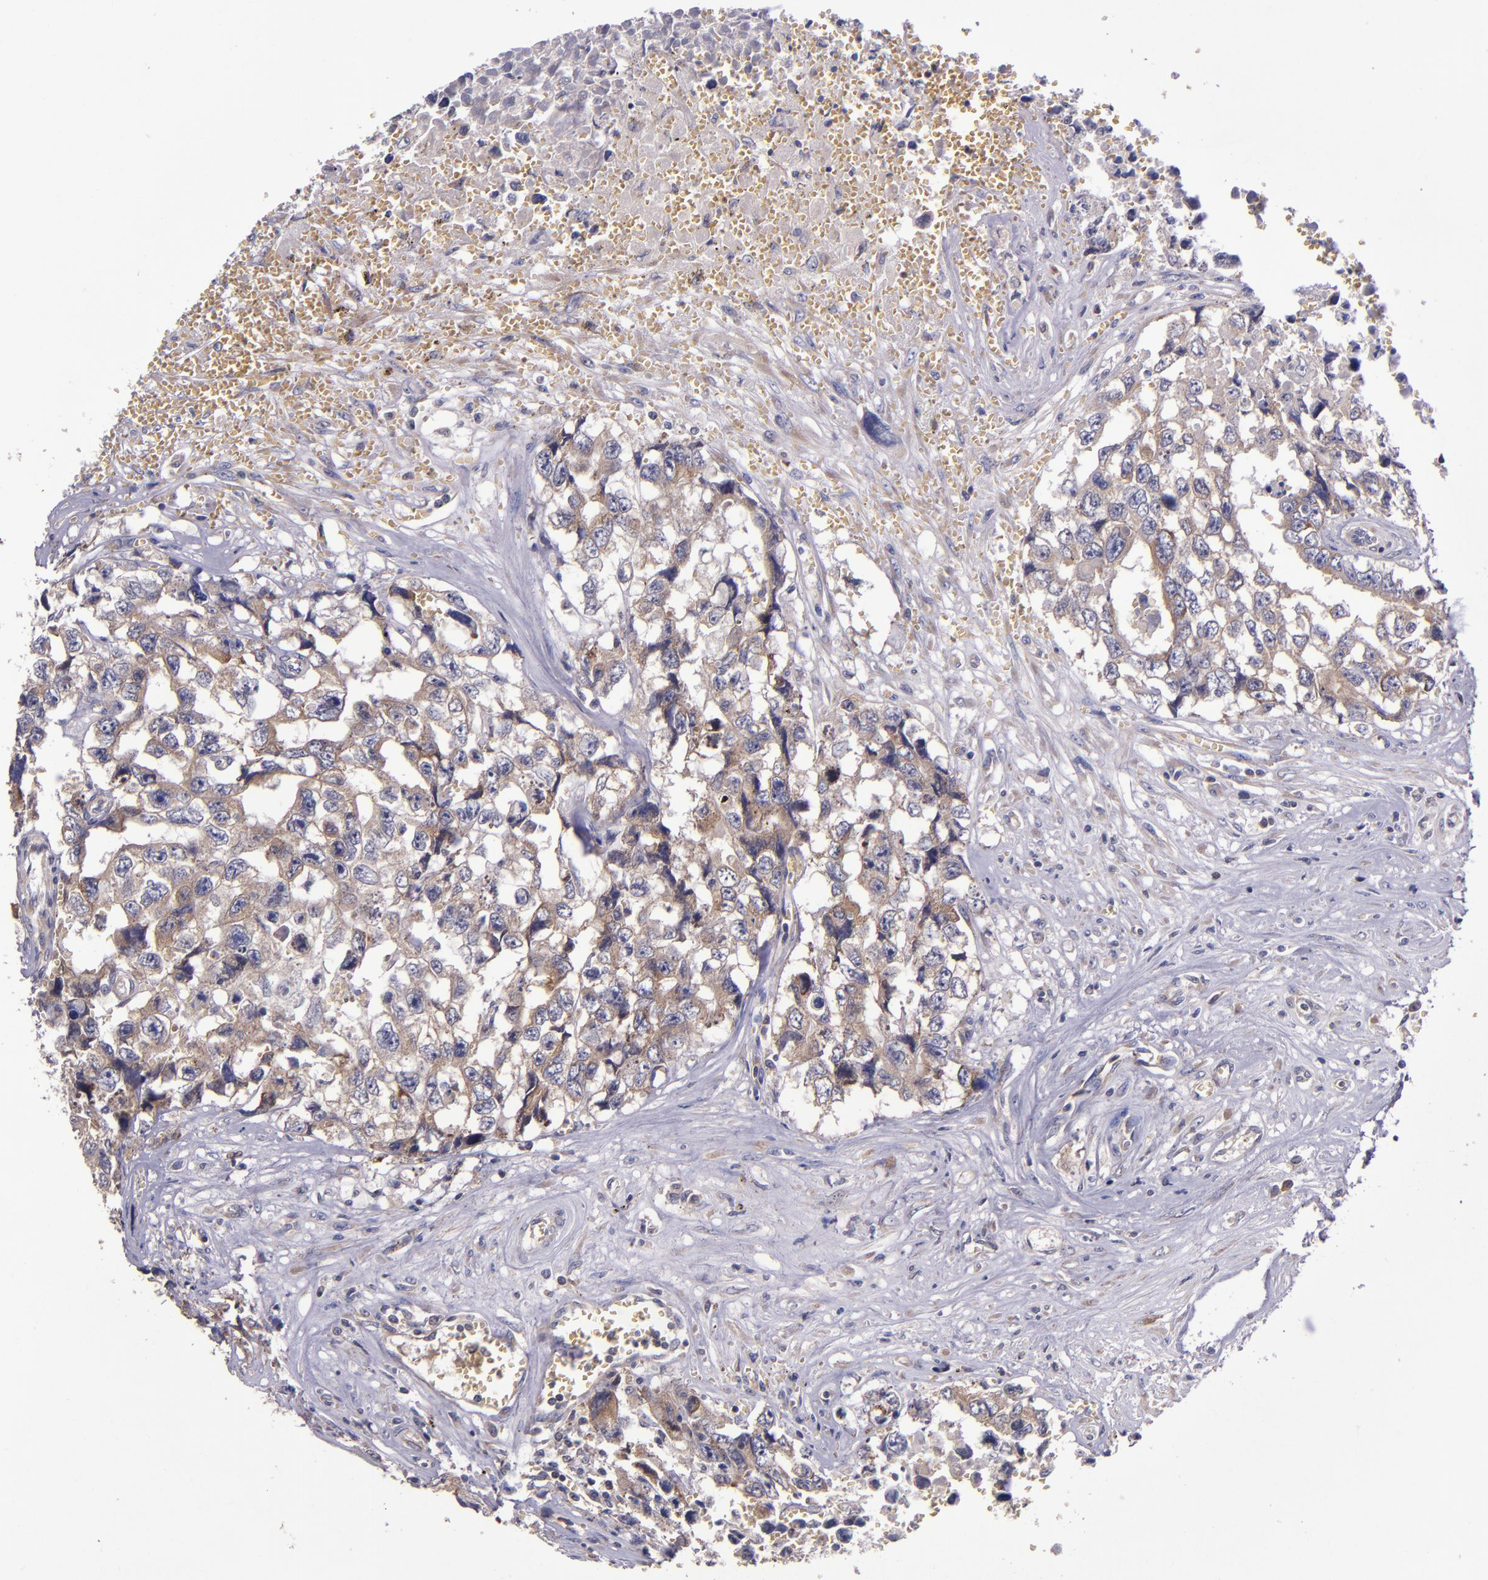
{"staining": {"intensity": "moderate", "quantity": ">75%", "location": "cytoplasmic/membranous"}, "tissue": "testis cancer", "cell_type": "Tumor cells", "image_type": "cancer", "snomed": [{"axis": "morphology", "description": "Carcinoma, Embryonal, NOS"}, {"axis": "topography", "description": "Testis"}], "caption": "Tumor cells display medium levels of moderate cytoplasmic/membranous staining in approximately >75% of cells in testis embryonal carcinoma.", "gene": "EIF4ENIF1", "patient": {"sex": "male", "age": 31}}